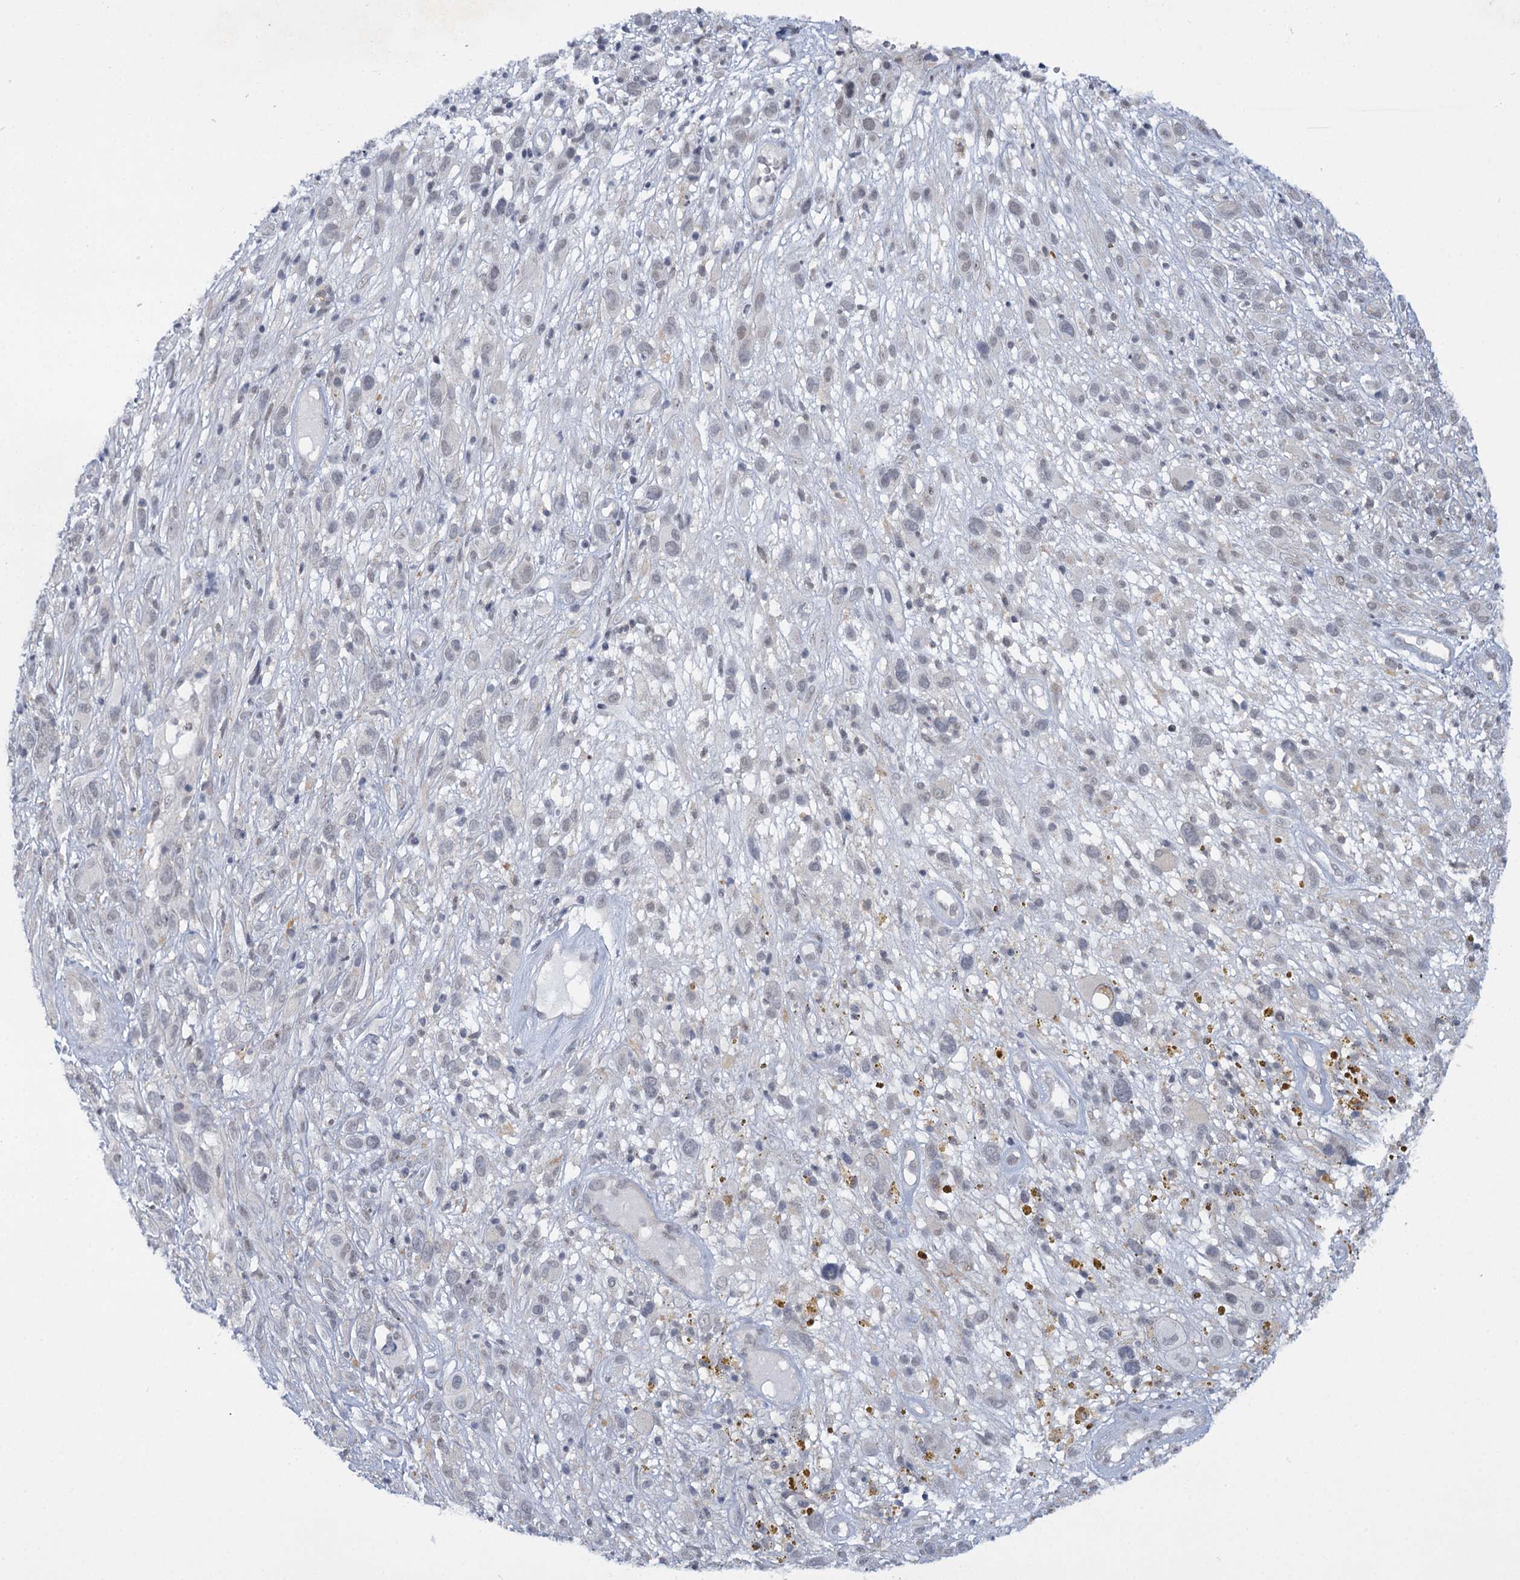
{"staining": {"intensity": "negative", "quantity": "none", "location": "none"}, "tissue": "melanoma", "cell_type": "Tumor cells", "image_type": "cancer", "snomed": [{"axis": "morphology", "description": "Malignant melanoma, NOS"}, {"axis": "topography", "description": "Skin of trunk"}], "caption": "This is an immunohistochemistry photomicrograph of malignant melanoma. There is no expression in tumor cells.", "gene": "MBLAC2", "patient": {"sex": "male", "age": 71}}